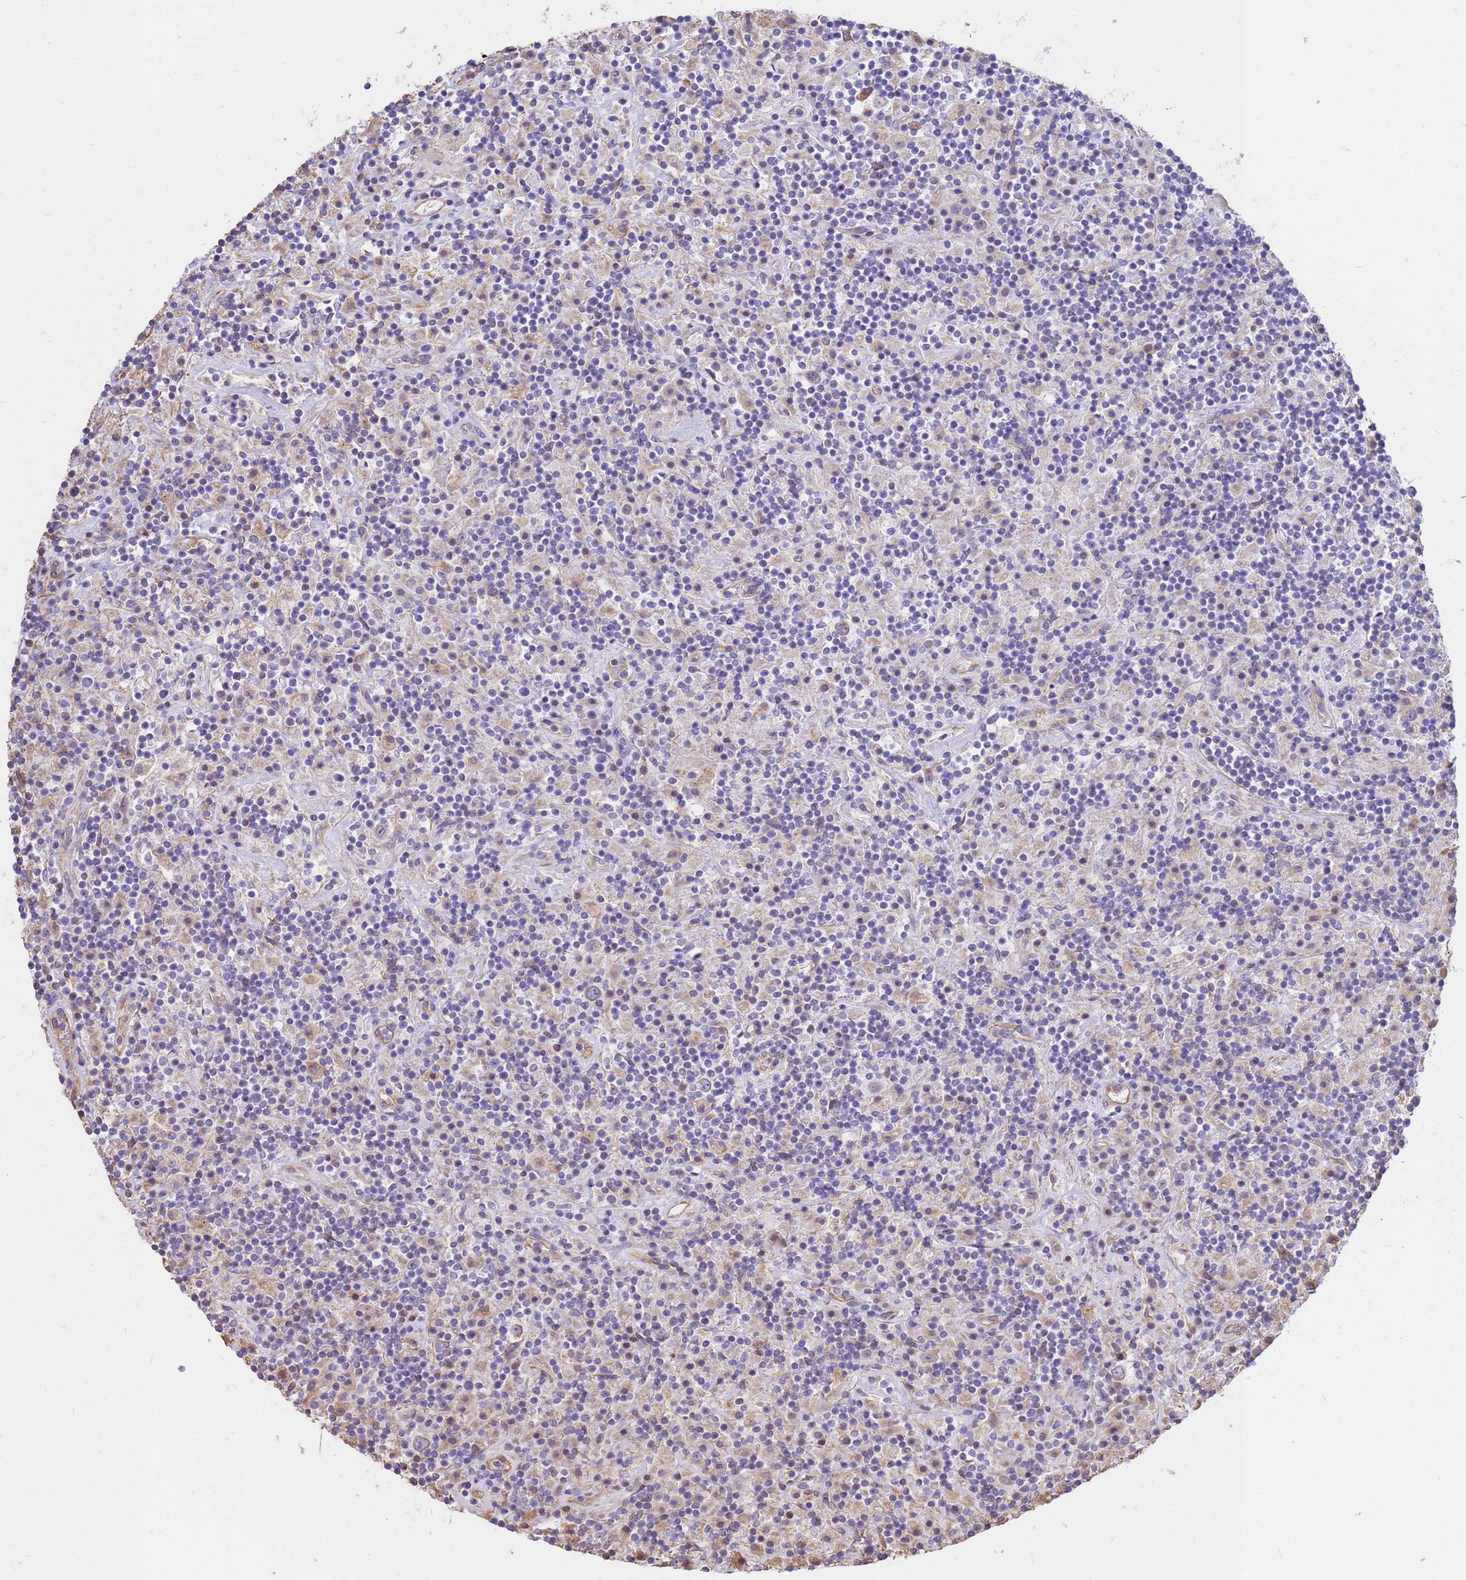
{"staining": {"intensity": "weak", "quantity": "25%-75%", "location": "cytoplasmic/membranous"}, "tissue": "lymphoma", "cell_type": "Tumor cells", "image_type": "cancer", "snomed": [{"axis": "morphology", "description": "Hodgkin's disease, NOS"}, {"axis": "topography", "description": "Lymph node"}], "caption": "A low amount of weak cytoplasmic/membranous staining is appreciated in about 25%-75% of tumor cells in Hodgkin's disease tissue.", "gene": "TCEAL3", "patient": {"sex": "male", "age": 70}}